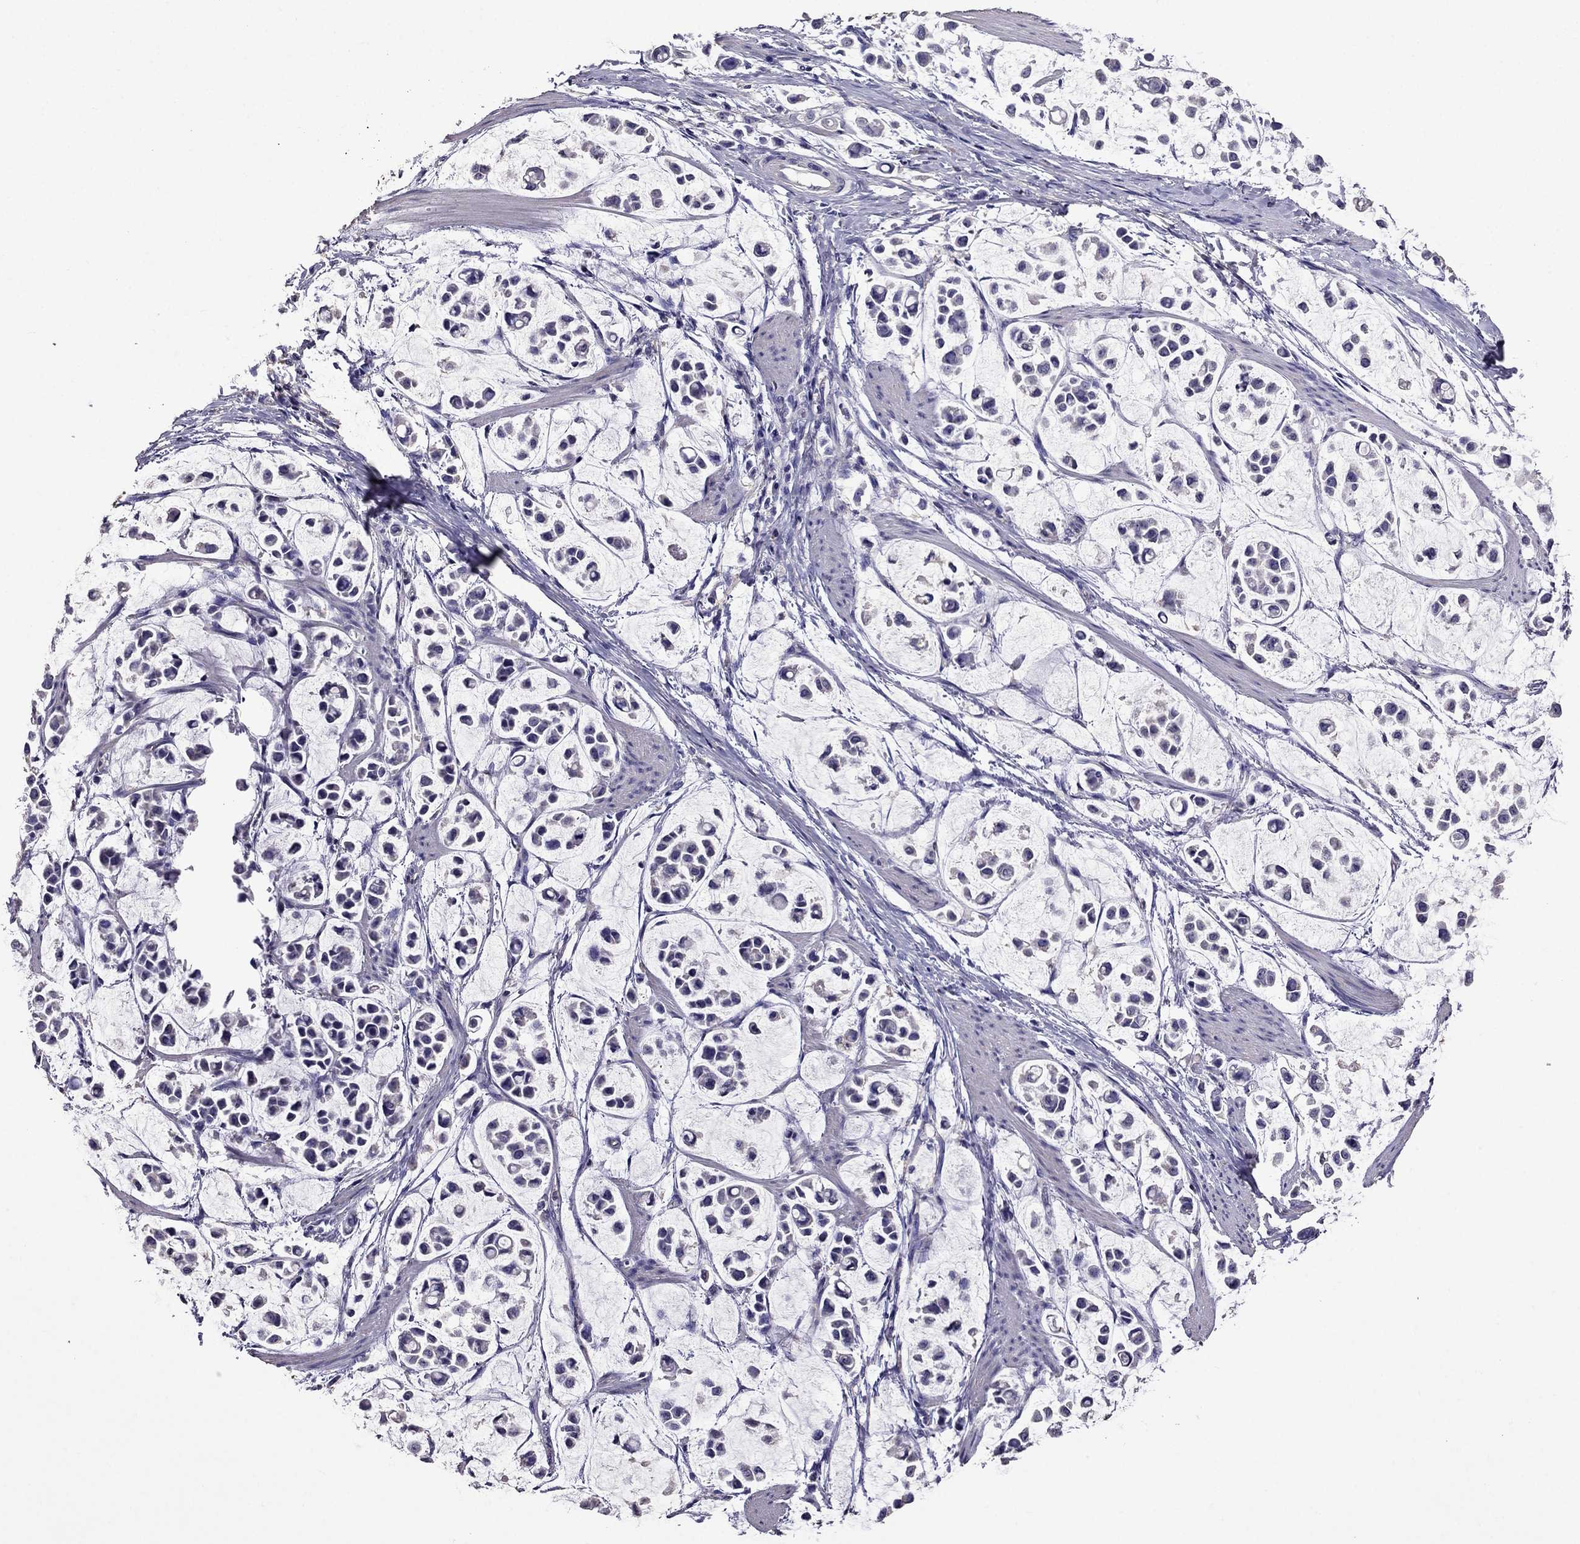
{"staining": {"intensity": "negative", "quantity": "none", "location": "none"}, "tissue": "stomach cancer", "cell_type": "Tumor cells", "image_type": "cancer", "snomed": [{"axis": "morphology", "description": "Adenocarcinoma, NOS"}, {"axis": "topography", "description": "Stomach"}], "caption": "This is an immunohistochemistry micrograph of adenocarcinoma (stomach). There is no positivity in tumor cells.", "gene": "NKX3-1", "patient": {"sex": "male", "age": 82}}